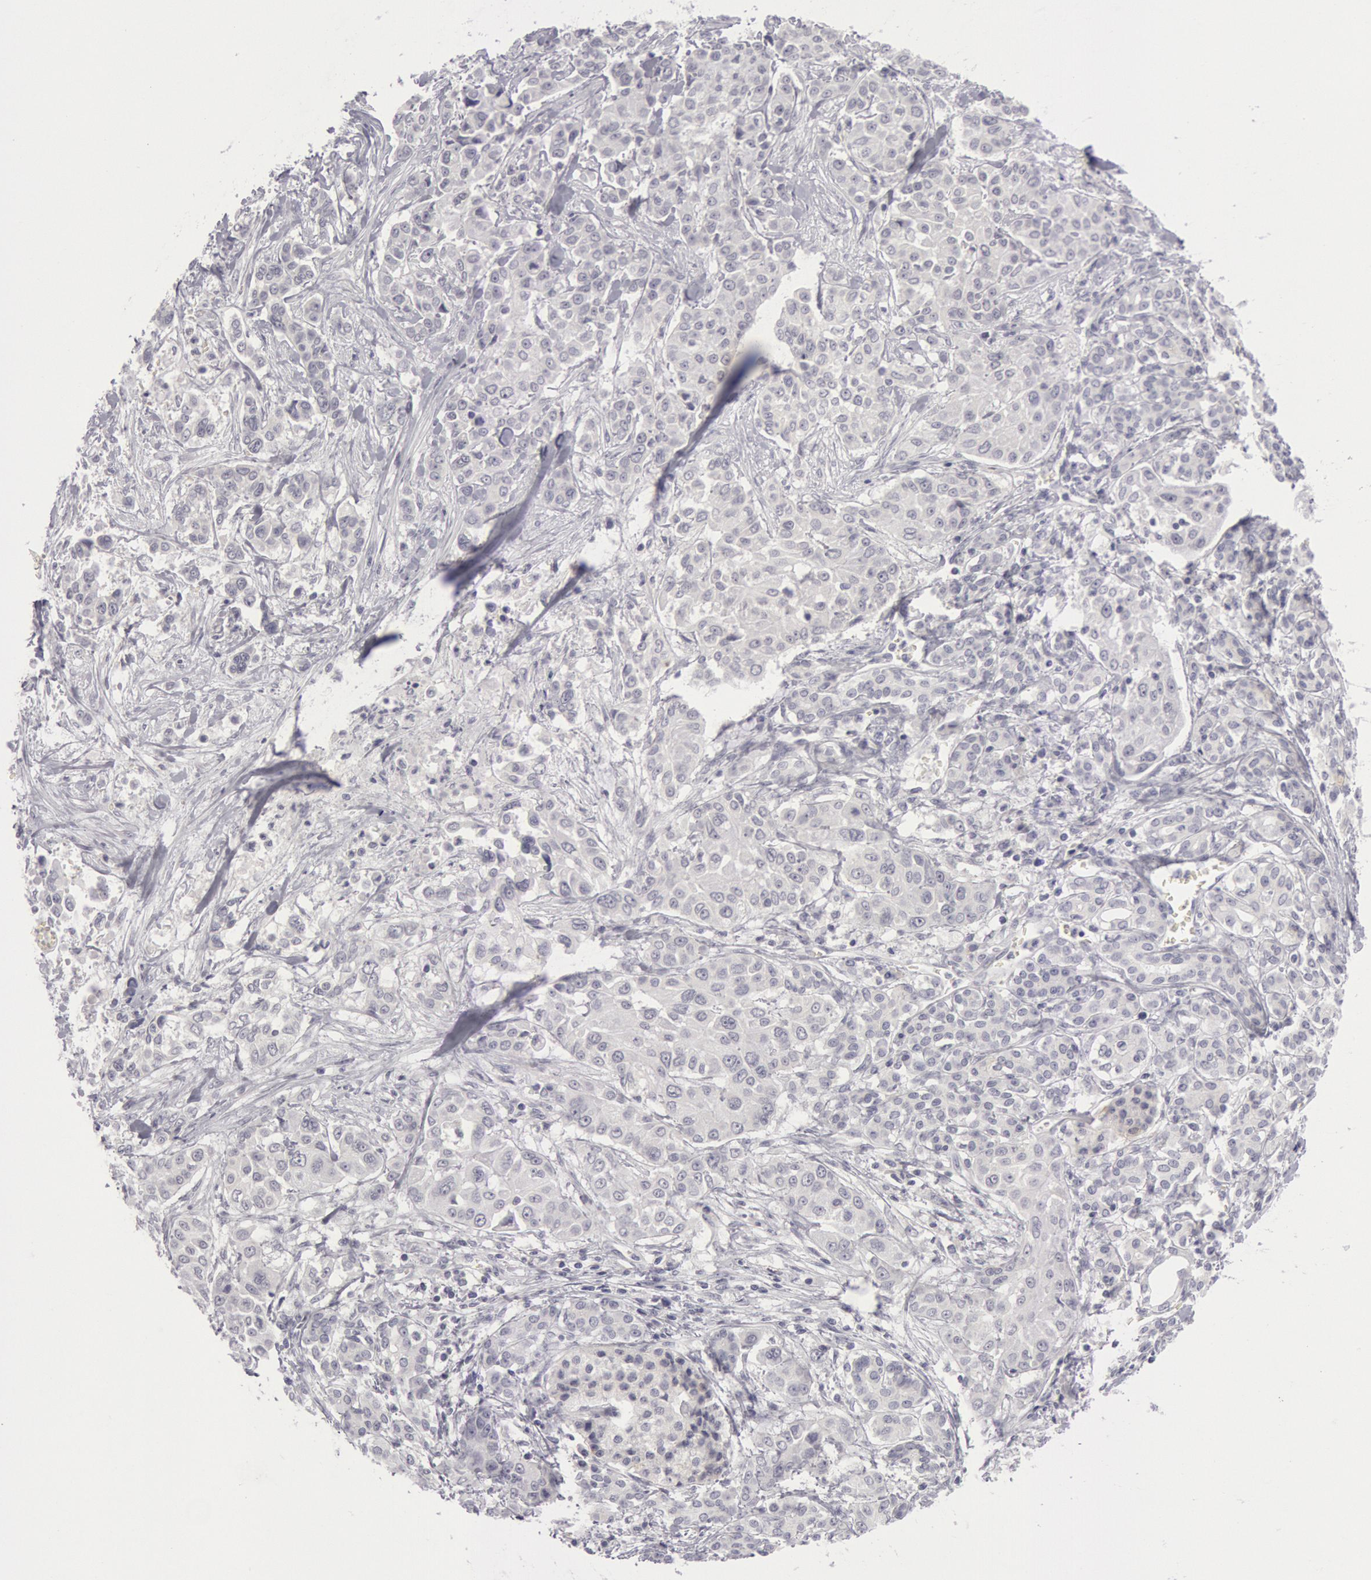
{"staining": {"intensity": "negative", "quantity": "none", "location": "none"}, "tissue": "pancreatic cancer", "cell_type": "Tumor cells", "image_type": "cancer", "snomed": [{"axis": "morphology", "description": "Adenocarcinoma, NOS"}, {"axis": "topography", "description": "Pancreas"}], "caption": "Tumor cells show no significant protein staining in pancreatic adenocarcinoma. Brightfield microscopy of immunohistochemistry (IHC) stained with DAB (brown) and hematoxylin (blue), captured at high magnification.", "gene": "KRT16", "patient": {"sex": "female", "age": 52}}